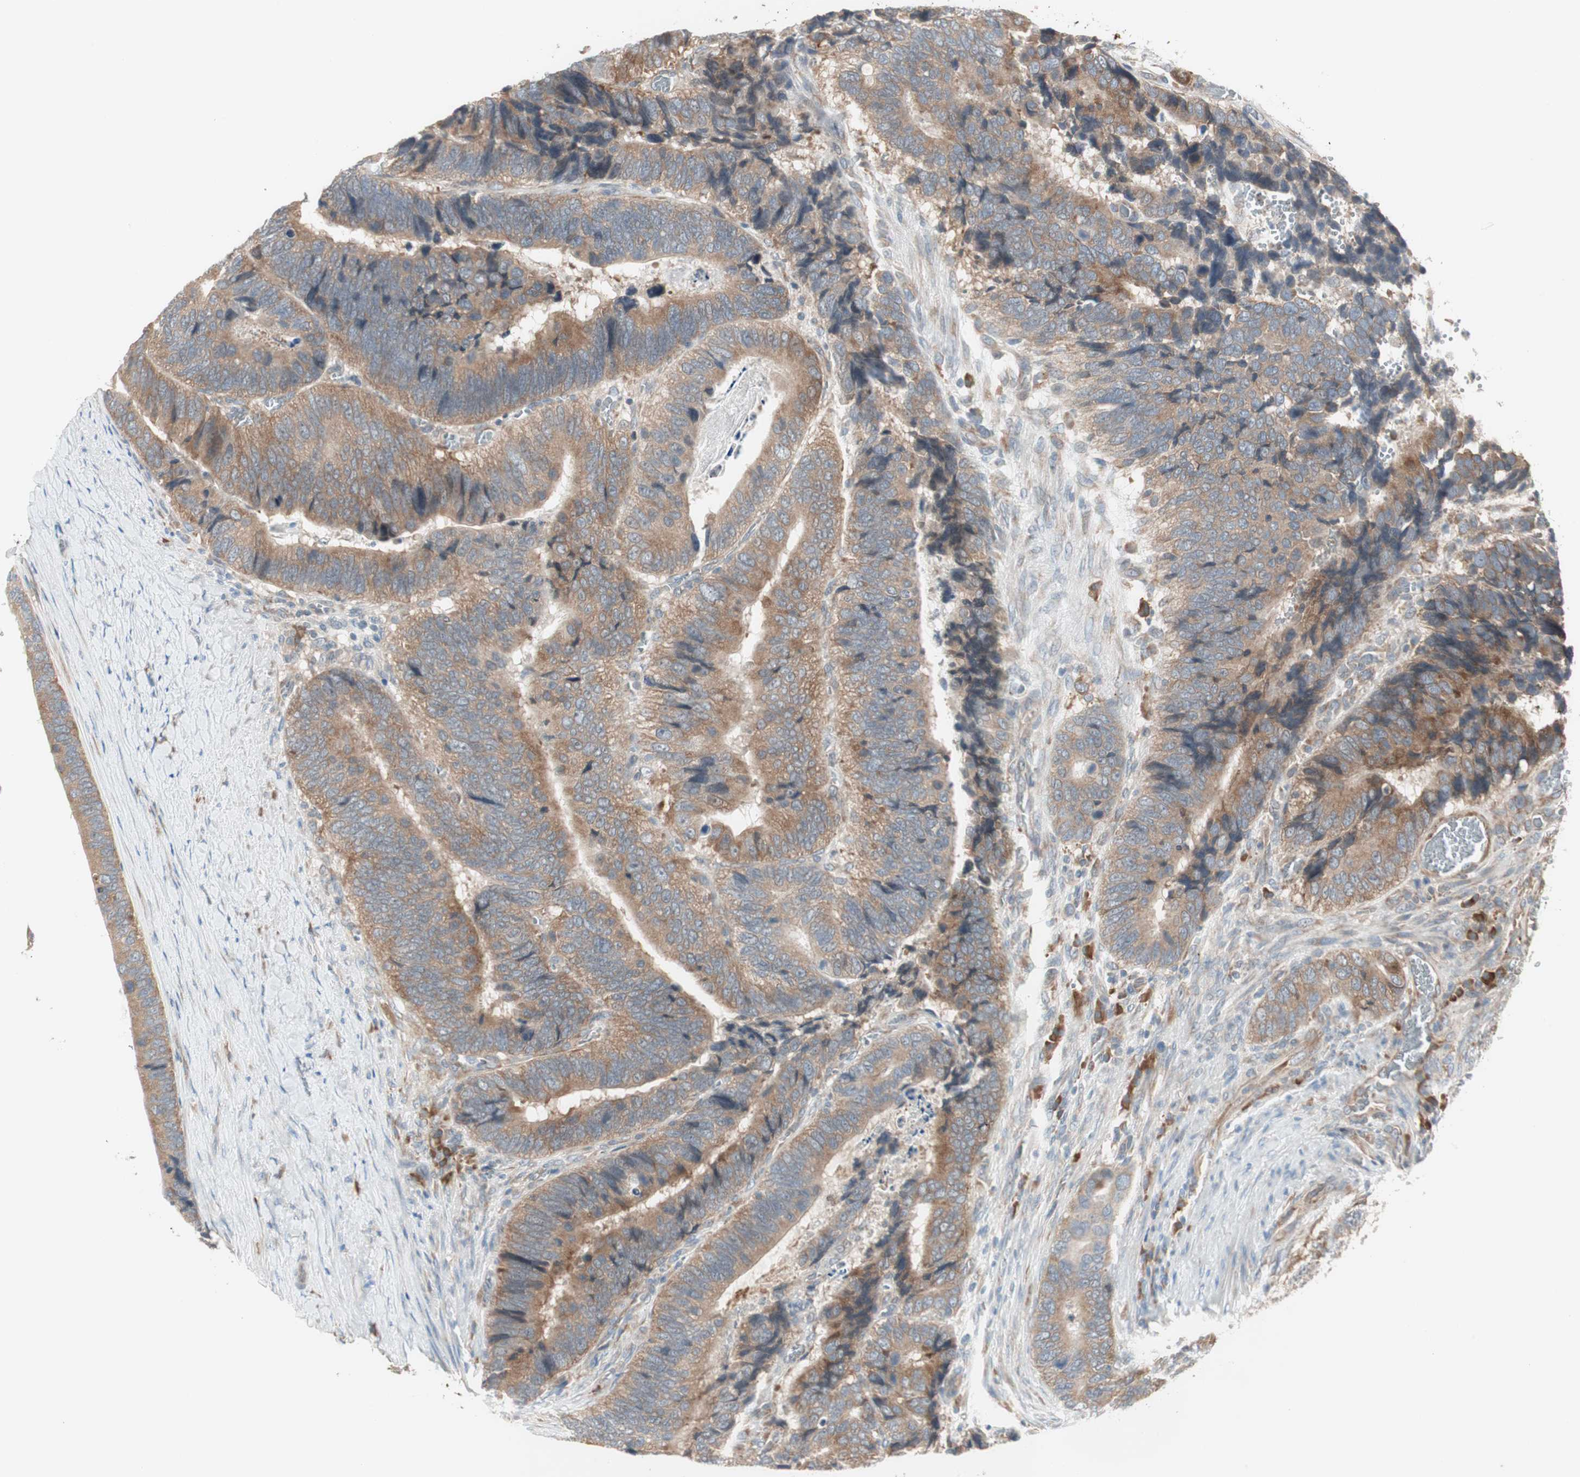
{"staining": {"intensity": "moderate", "quantity": ">75%", "location": "cytoplasmic/membranous"}, "tissue": "colorectal cancer", "cell_type": "Tumor cells", "image_type": "cancer", "snomed": [{"axis": "morphology", "description": "Adenocarcinoma, NOS"}, {"axis": "topography", "description": "Colon"}], "caption": "Immunohistochemistry image of human adenocarcinoma (colorectal) stained for a protein (brown), which displays medium levels of moderate cytoplasmic/membranous expression in approximately >75% of tumor cells.", "gene": "RPL23", "patient": {"sex": "male", "age": 72}}